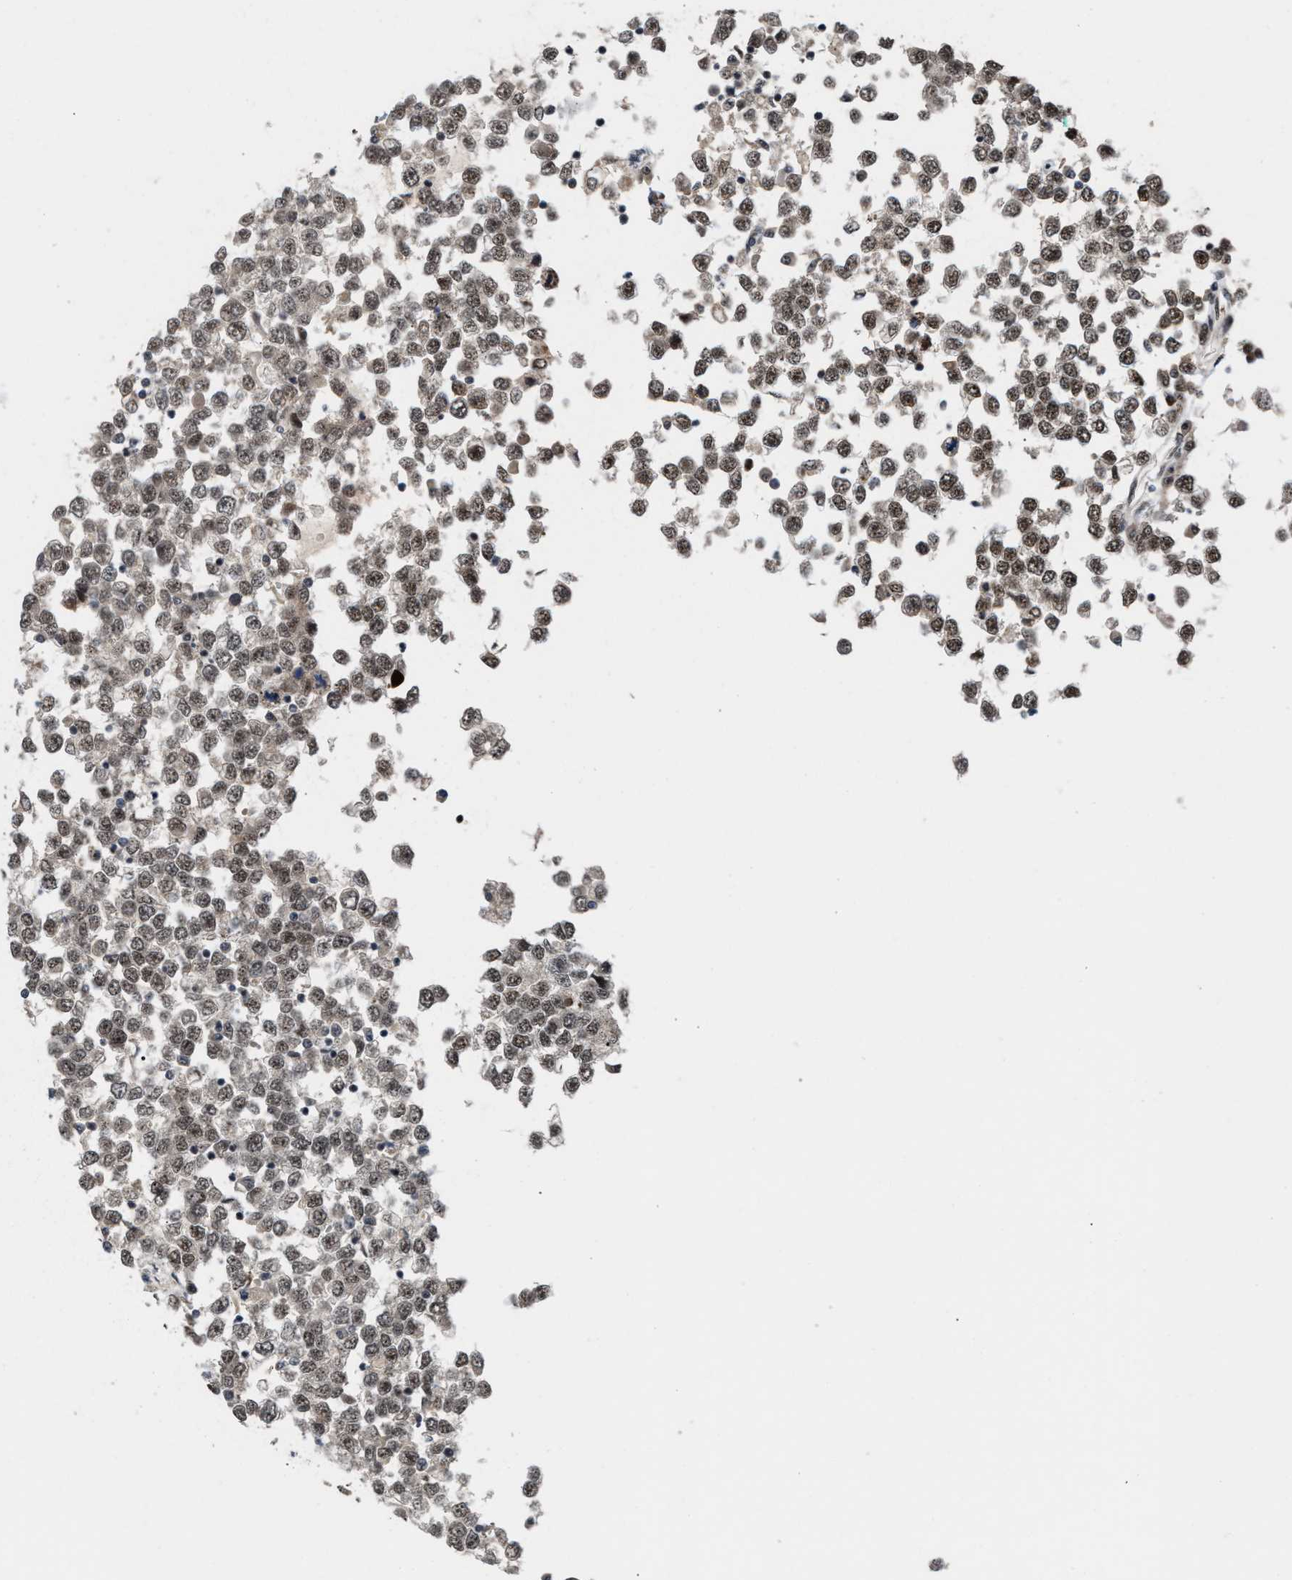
{"staining": {"intensity": "moderate", "quantity": ">75%", "location": "nuclear"}, "tissue": "testis cancer", "cell_type": "Tumor cells", "image_type": "cancer", "snomed": [{"axis": "morphology", "description": "Seminoma, NOS"}, {"axis": "topography", "description": "Testis"}], "caption": "An IHC image of tumor tissue is shown. Protein staining in brown shows moderate nuclear positivity in testis seminoma within tumor cells.", "gene": "PRPF4", "patient": {"sex": "male", "age": 65}}